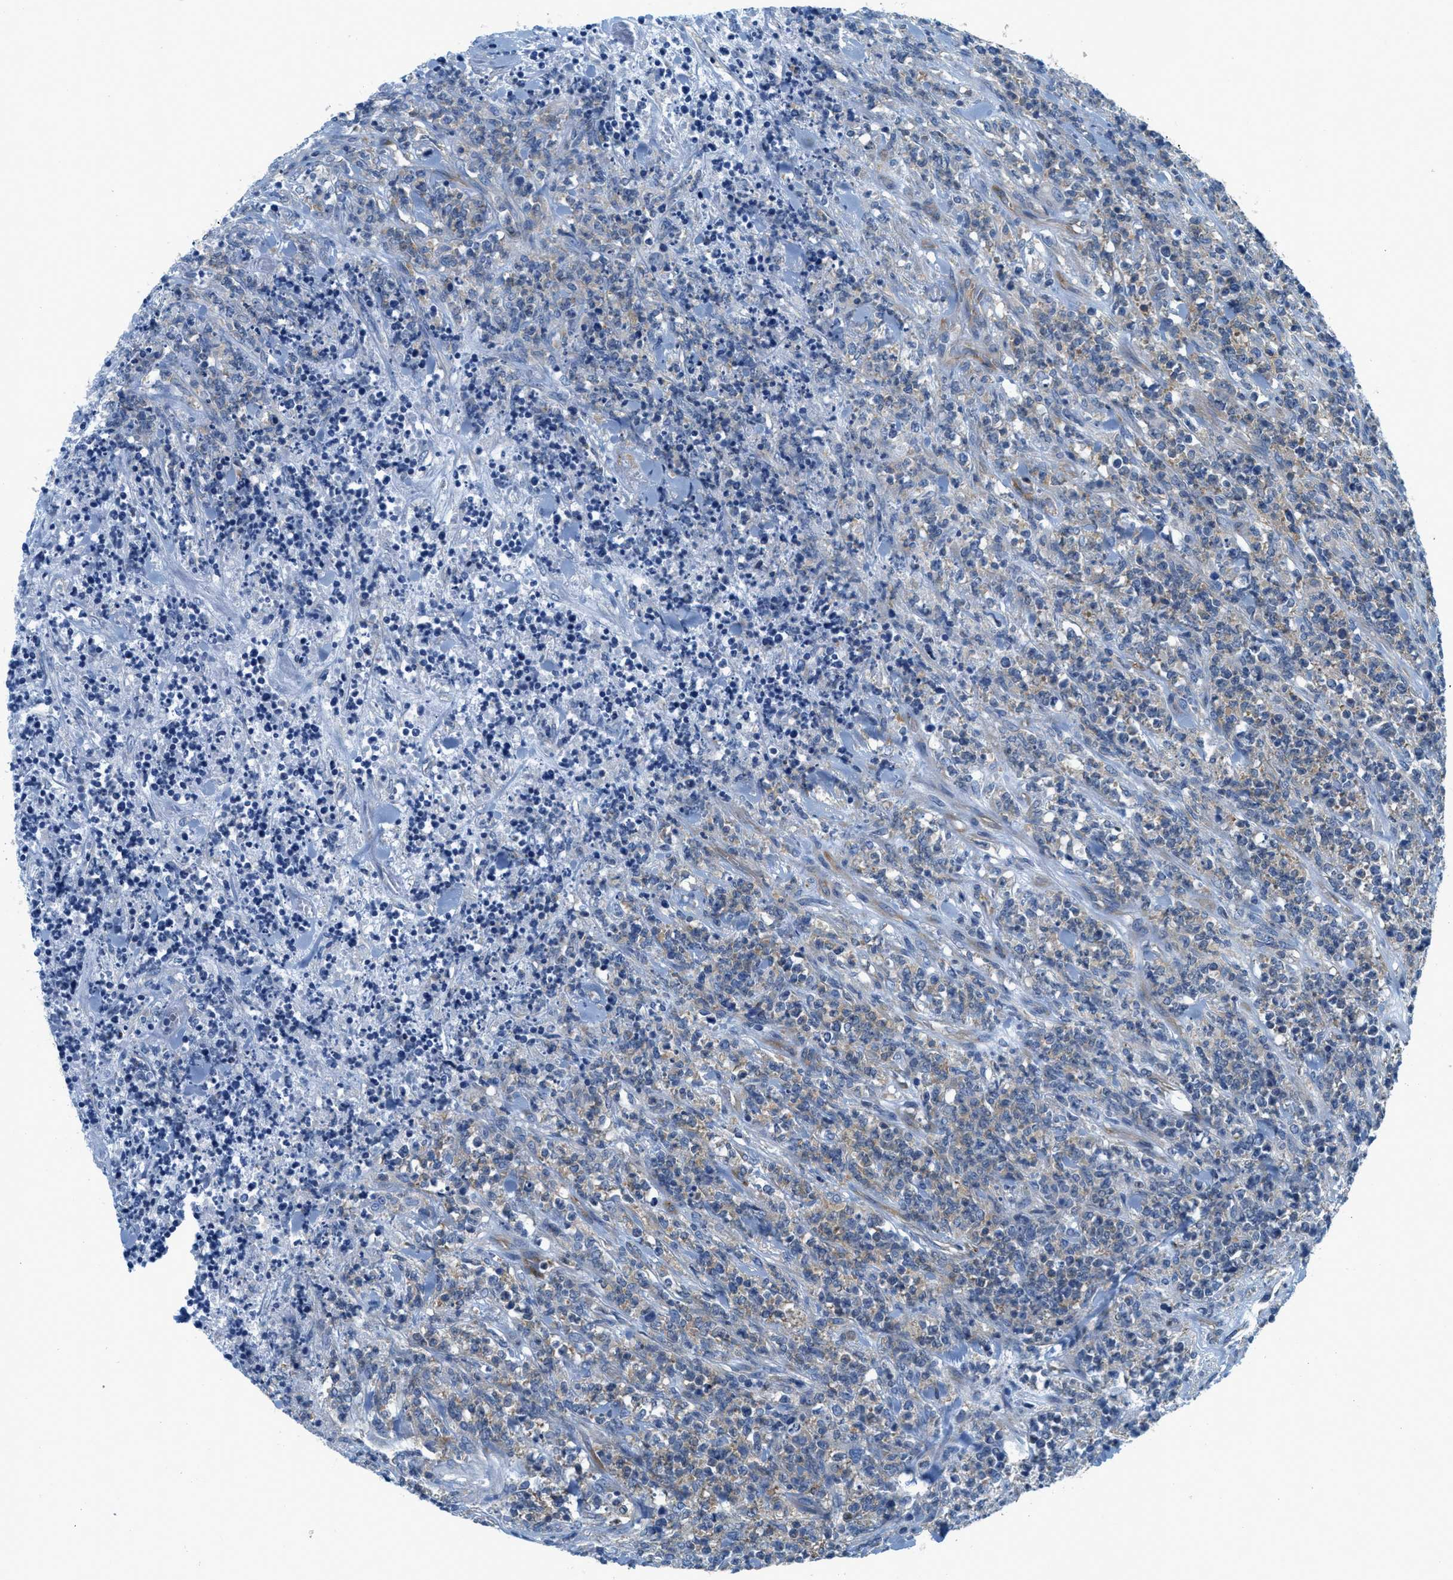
{"staining": {"intensity": "weak", "quantity": "25%-75%", "location": "cytoplasmic/membranous"}, "tissue": "lymphoma", "cell_type": "Tumor cells", "image_type": "cancer", "snomed": [{"axis": "morphology", "description": "Malignant lymphoma, non-Hodgkin's type, High grade"}, {"axis": "topography", "description": "Soft tissue"}], "caption": "The histopathology image reveals staining of lymphoma, revealing weak cytoplasmic/membranous protein expression (brown color) within tumor cells.", "gene": "MAPRE2", "patient": {"sex": "male", "age": 18}}